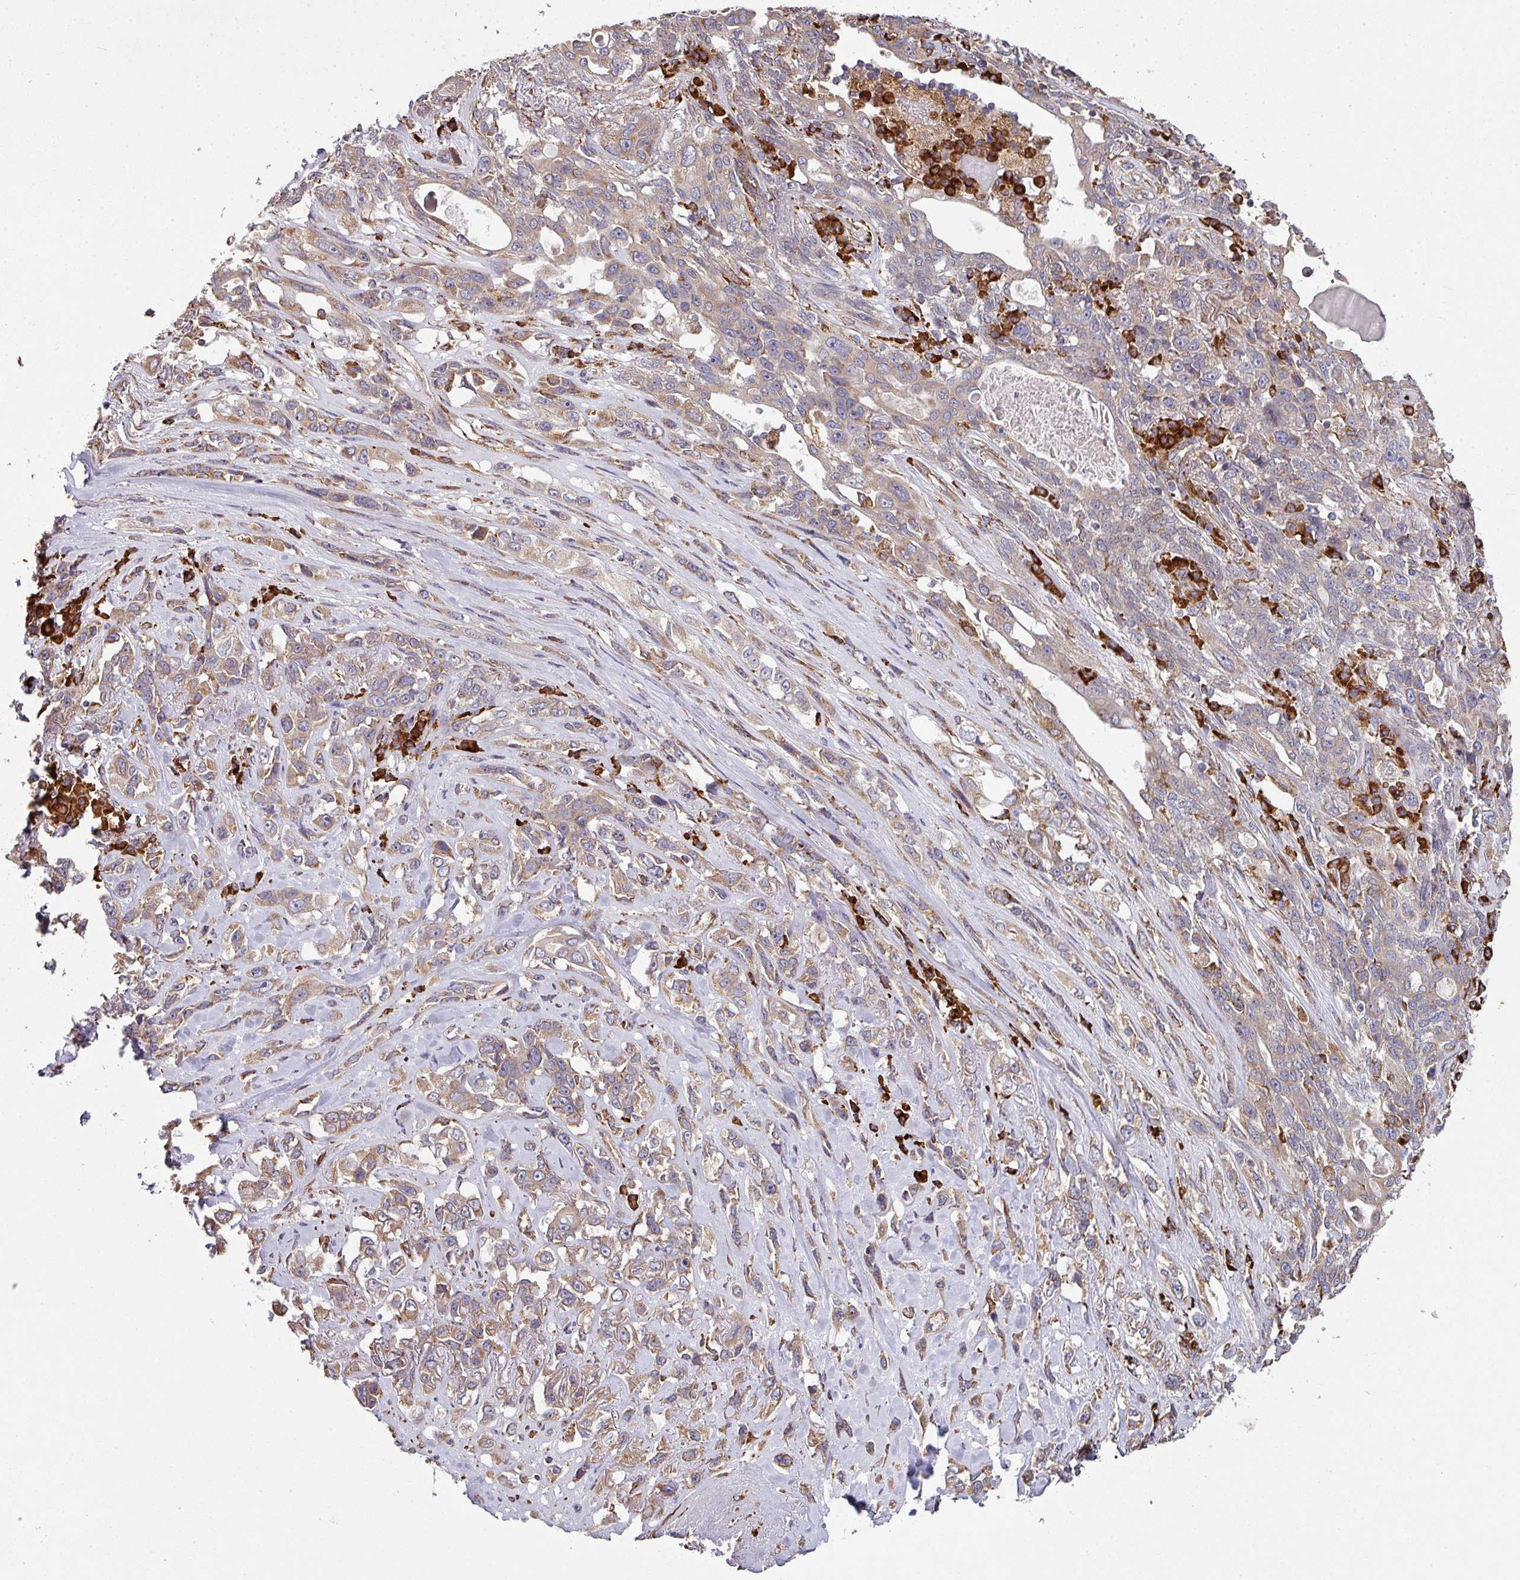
{"staining": {"intensity": "moderate", "quantity": "<25%", "location": "cytoplasmic/membranous"}, "tissue": "lung cancer", "cell_type": "Tumor cells", "image_type": "cancer", "snomed": [{"axis": "morphology", "description": "Squamous cell carcinoma, NOS"}, {"axis": "topography", "description": "Lung"}], "caption": "This is an image of IHC staining of lung cancer (squamous cell carcinoma), which shows moderate positivity in the cytoplasmic/membranous of tumor cells.", "gene": "FAT4", "patient": {"sex": "female", "age": 70}}